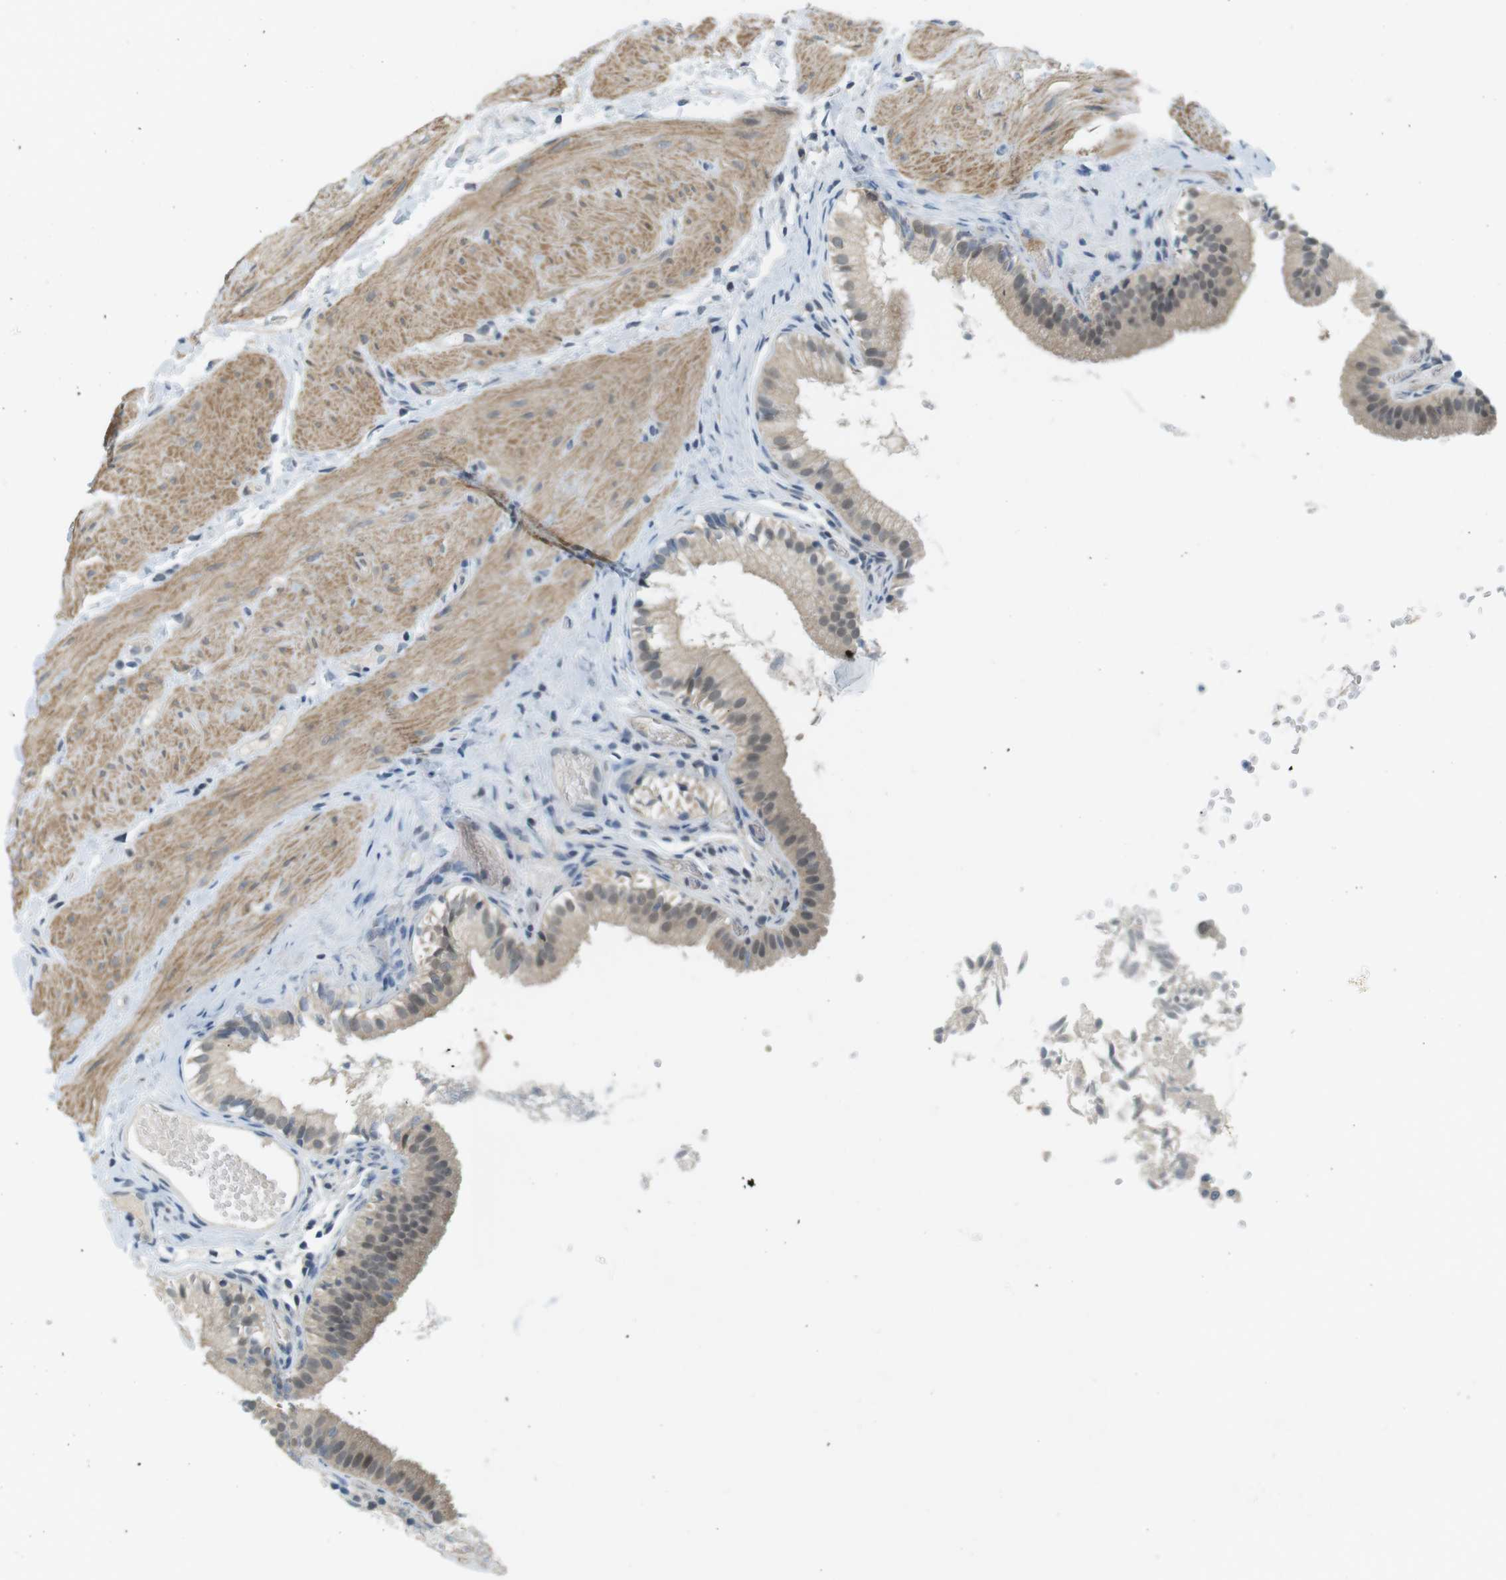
{"staining": {"intensity": "weak", "quantity": ">75%", "location": "cytoplasmic/membranous"}, "tissue": "gallbladder", "cell_type": "Glandular cells", "image_type": "normal", "snomed": [{"axis": "morphology", "description": "Normal tissue, NOS"}, {"axis": "topography", "description": "Gallbladder"}], "caption": "IHC (DAB) staining of unremarkable human gallbladder displays weak cytoplasmic/membranous protein positivity in approximately >75% of glandular cells.", "gene": "RTN3", "patient": {"sex": "female", "age": 26}}